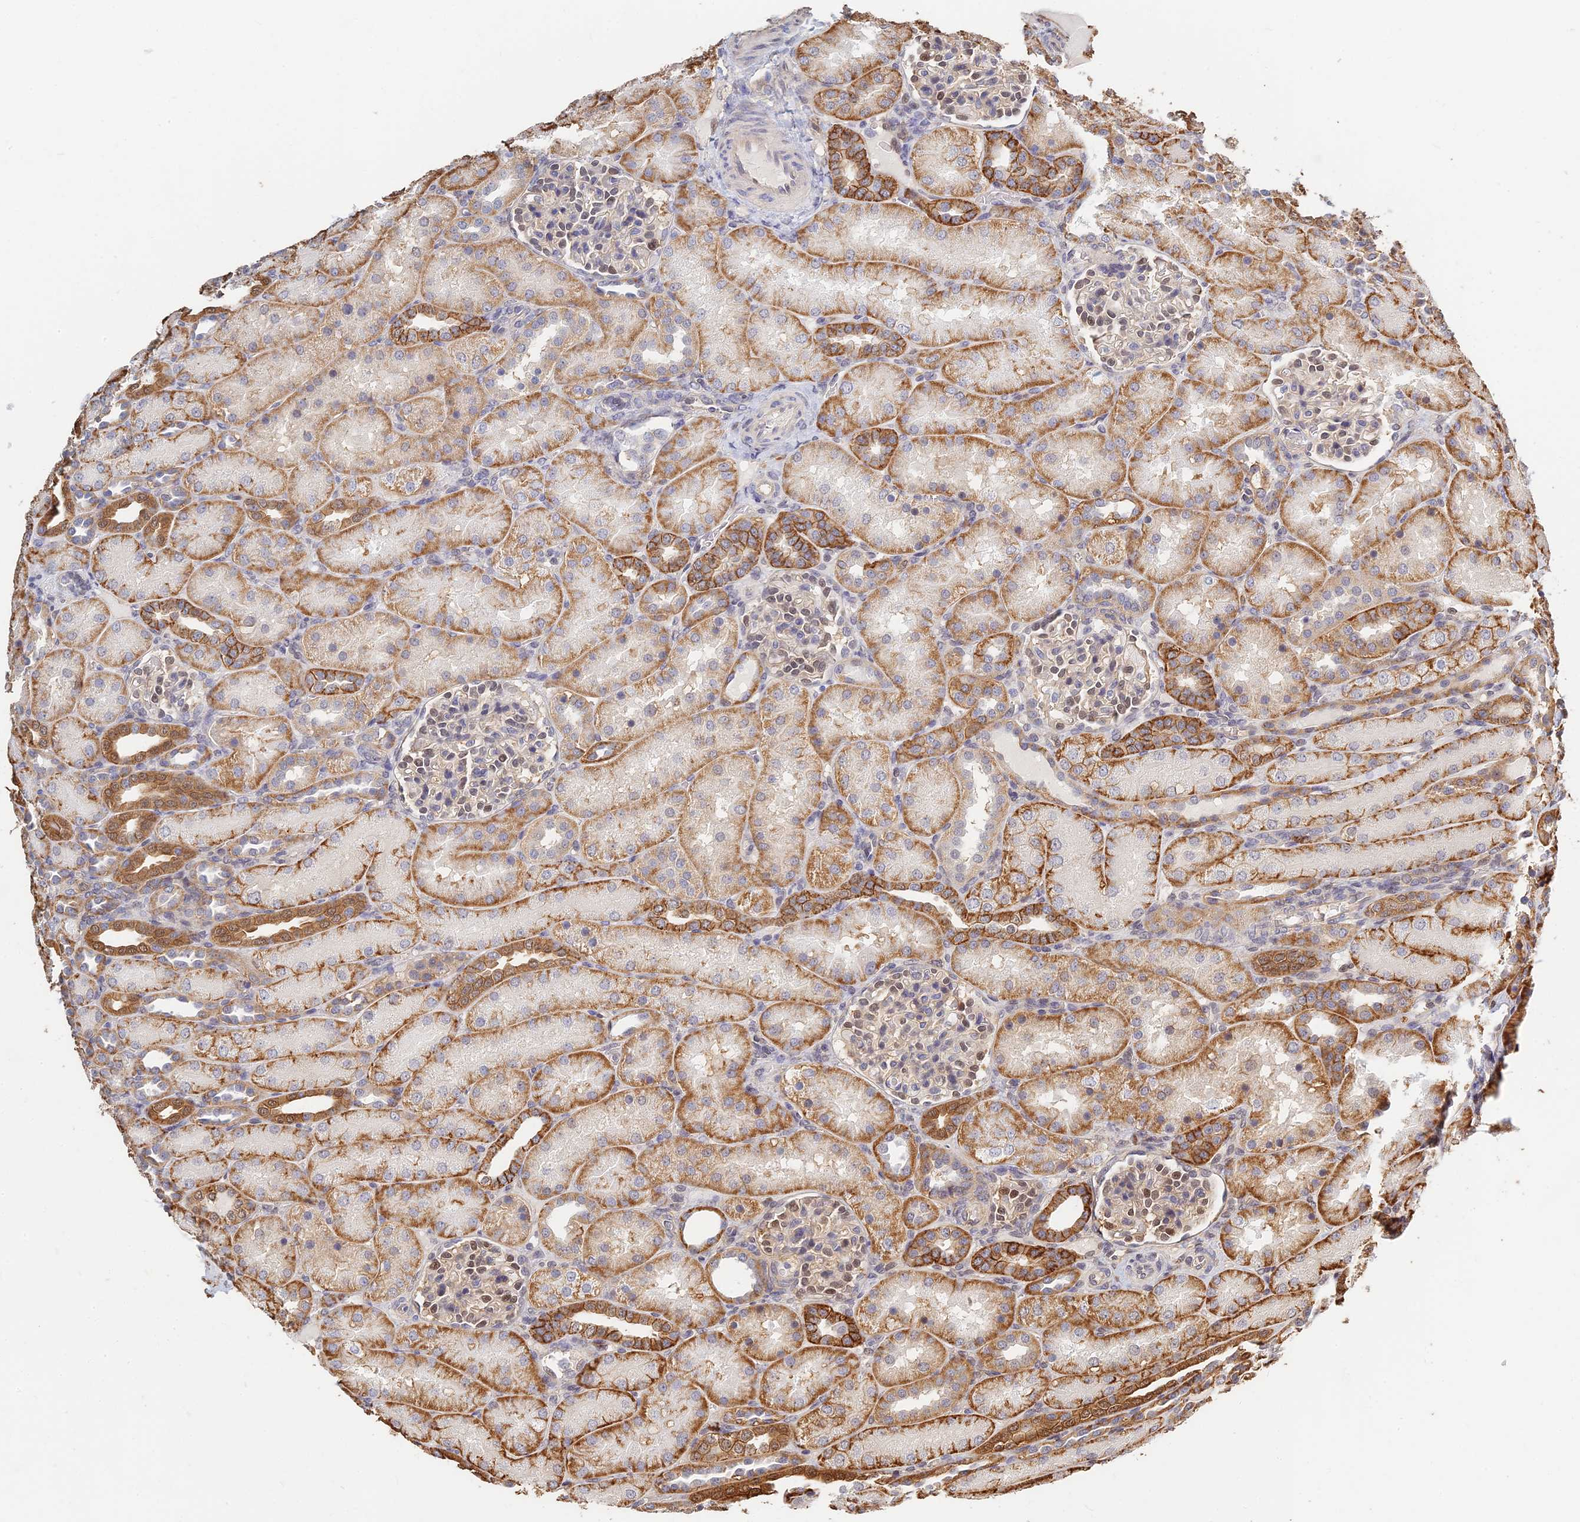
{"staining": {"intensity": "moderate", "quantity": "<25%", "location": "nuclear"}, "tissue": "kidney", "cell_type": "Cells in glomeruli", "image_type": "normal", "snomed": [{"axis": "morphology", "description": "Normal tissue, NOS"}, {"axis": "topography", "description": "Kidney"}], "caption": "Protein staining of benign kidney shows moderate nuclear expression in about <25% of cells in glomeruli. (DAB (3,3'-diaminobenzidine) IHC, brown staining for protein, blue staining for nuclei).", "gene": "LRRN3", "patient": {"sex": "male", "age": 1}}